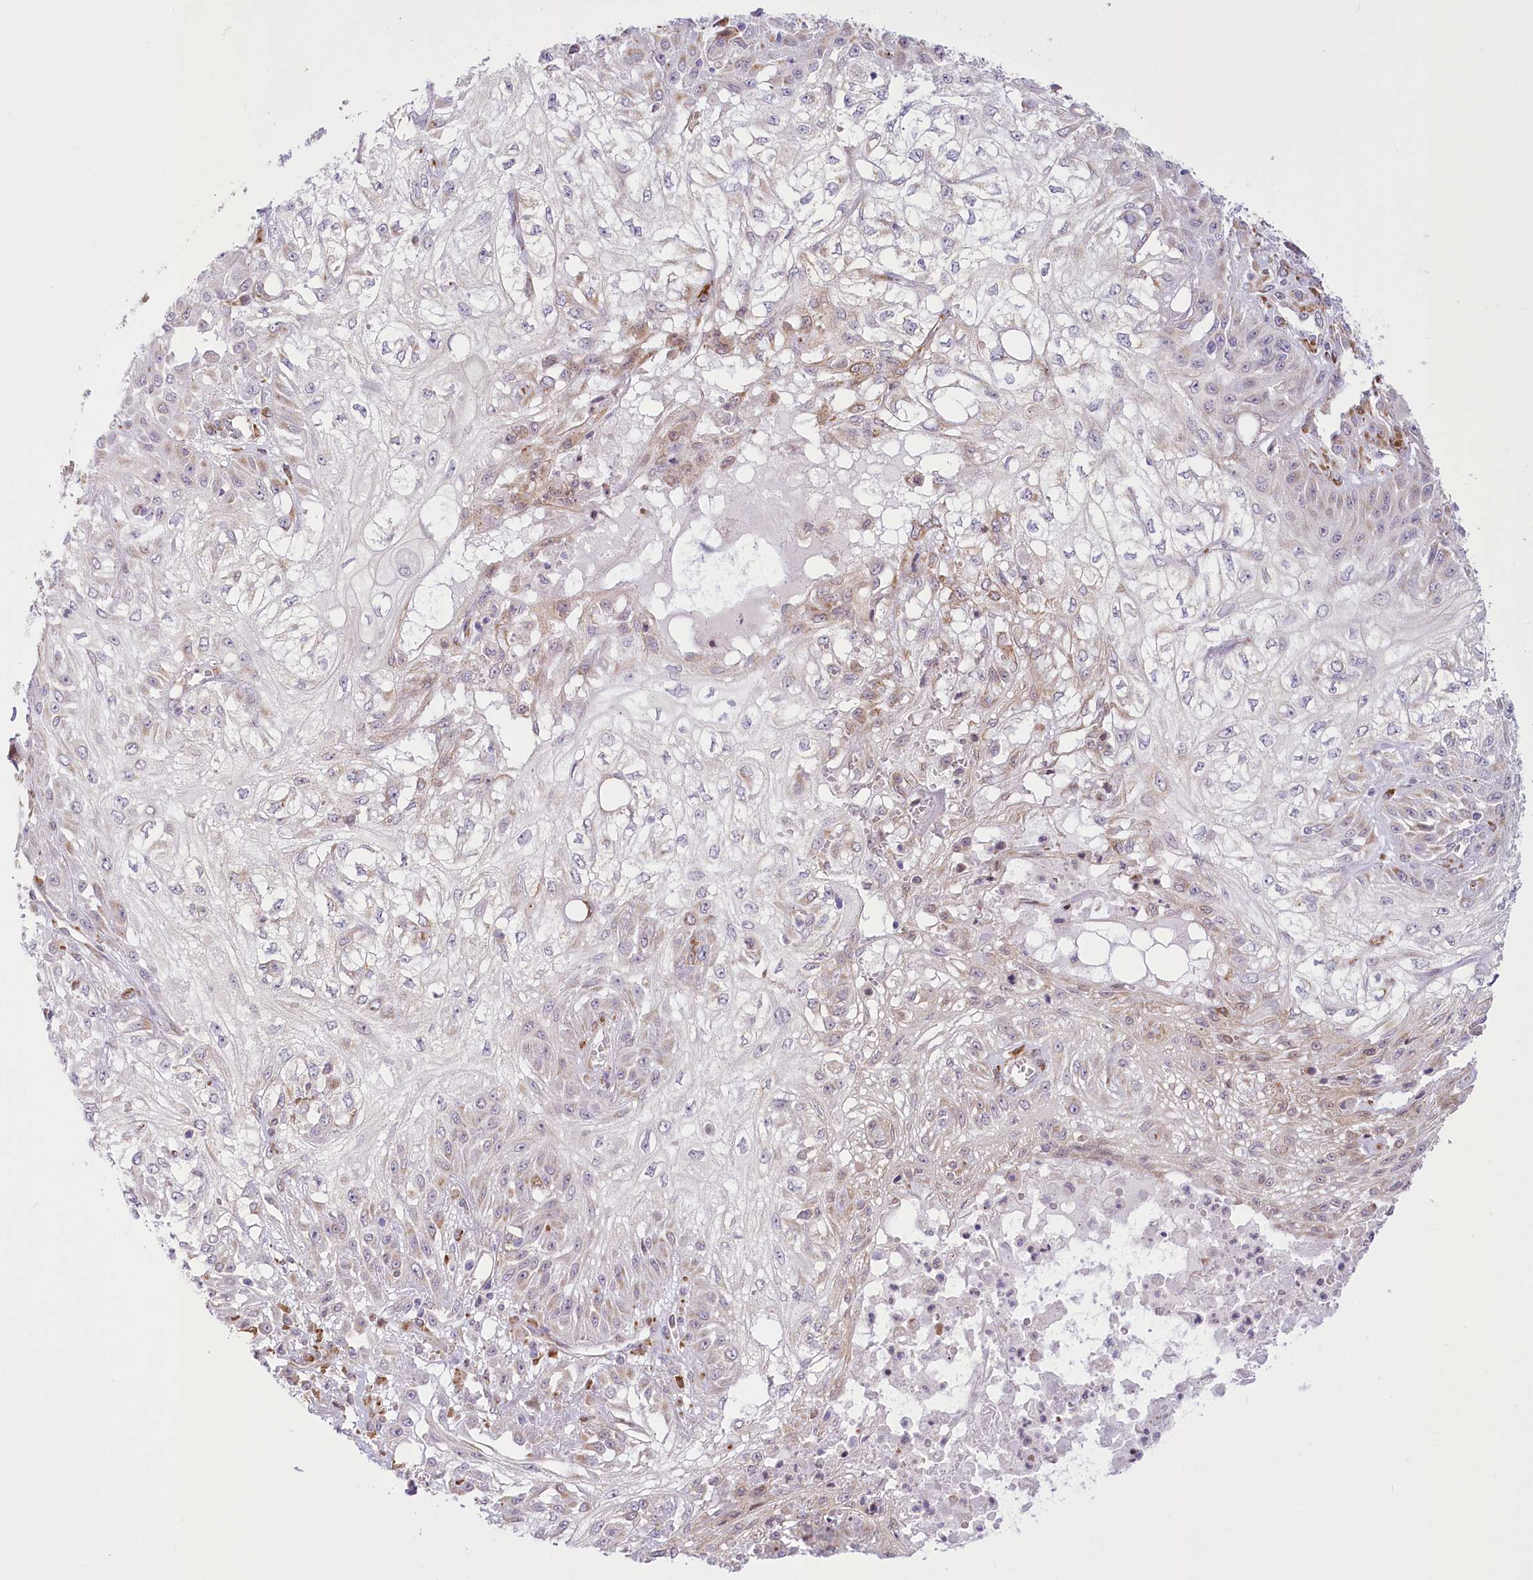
{"staining": {"intensity": "weak", "quantity": "<25%", "location": "cytoplasmic/membranous"}, "tissue": "skin cancer", "cell_type": "Tumor cells", "image_type": "cancer", "snomed": [{"axis": "morphology", "description": "Squamous cell carcinoma, NOS"}, {"axis": "morphology", "description": "Squamous cell carcinoma, metastatic, NOS"}, {"axis": "topography", "description": "Skin"}, {"axis": "topography", "description": "Lymph node"}], "caption": "The IHC micrograph has no significant positivity in tumor cells of squamous cell carcinoma (skin) tissue. (Stains: DAB immunohistochemistry with hematoxylin counter stain, Microscopy: brightfield microscopy at high magnification).", "gene": "NCKAP5", "patient": {"sex": "male", "age": 75}}